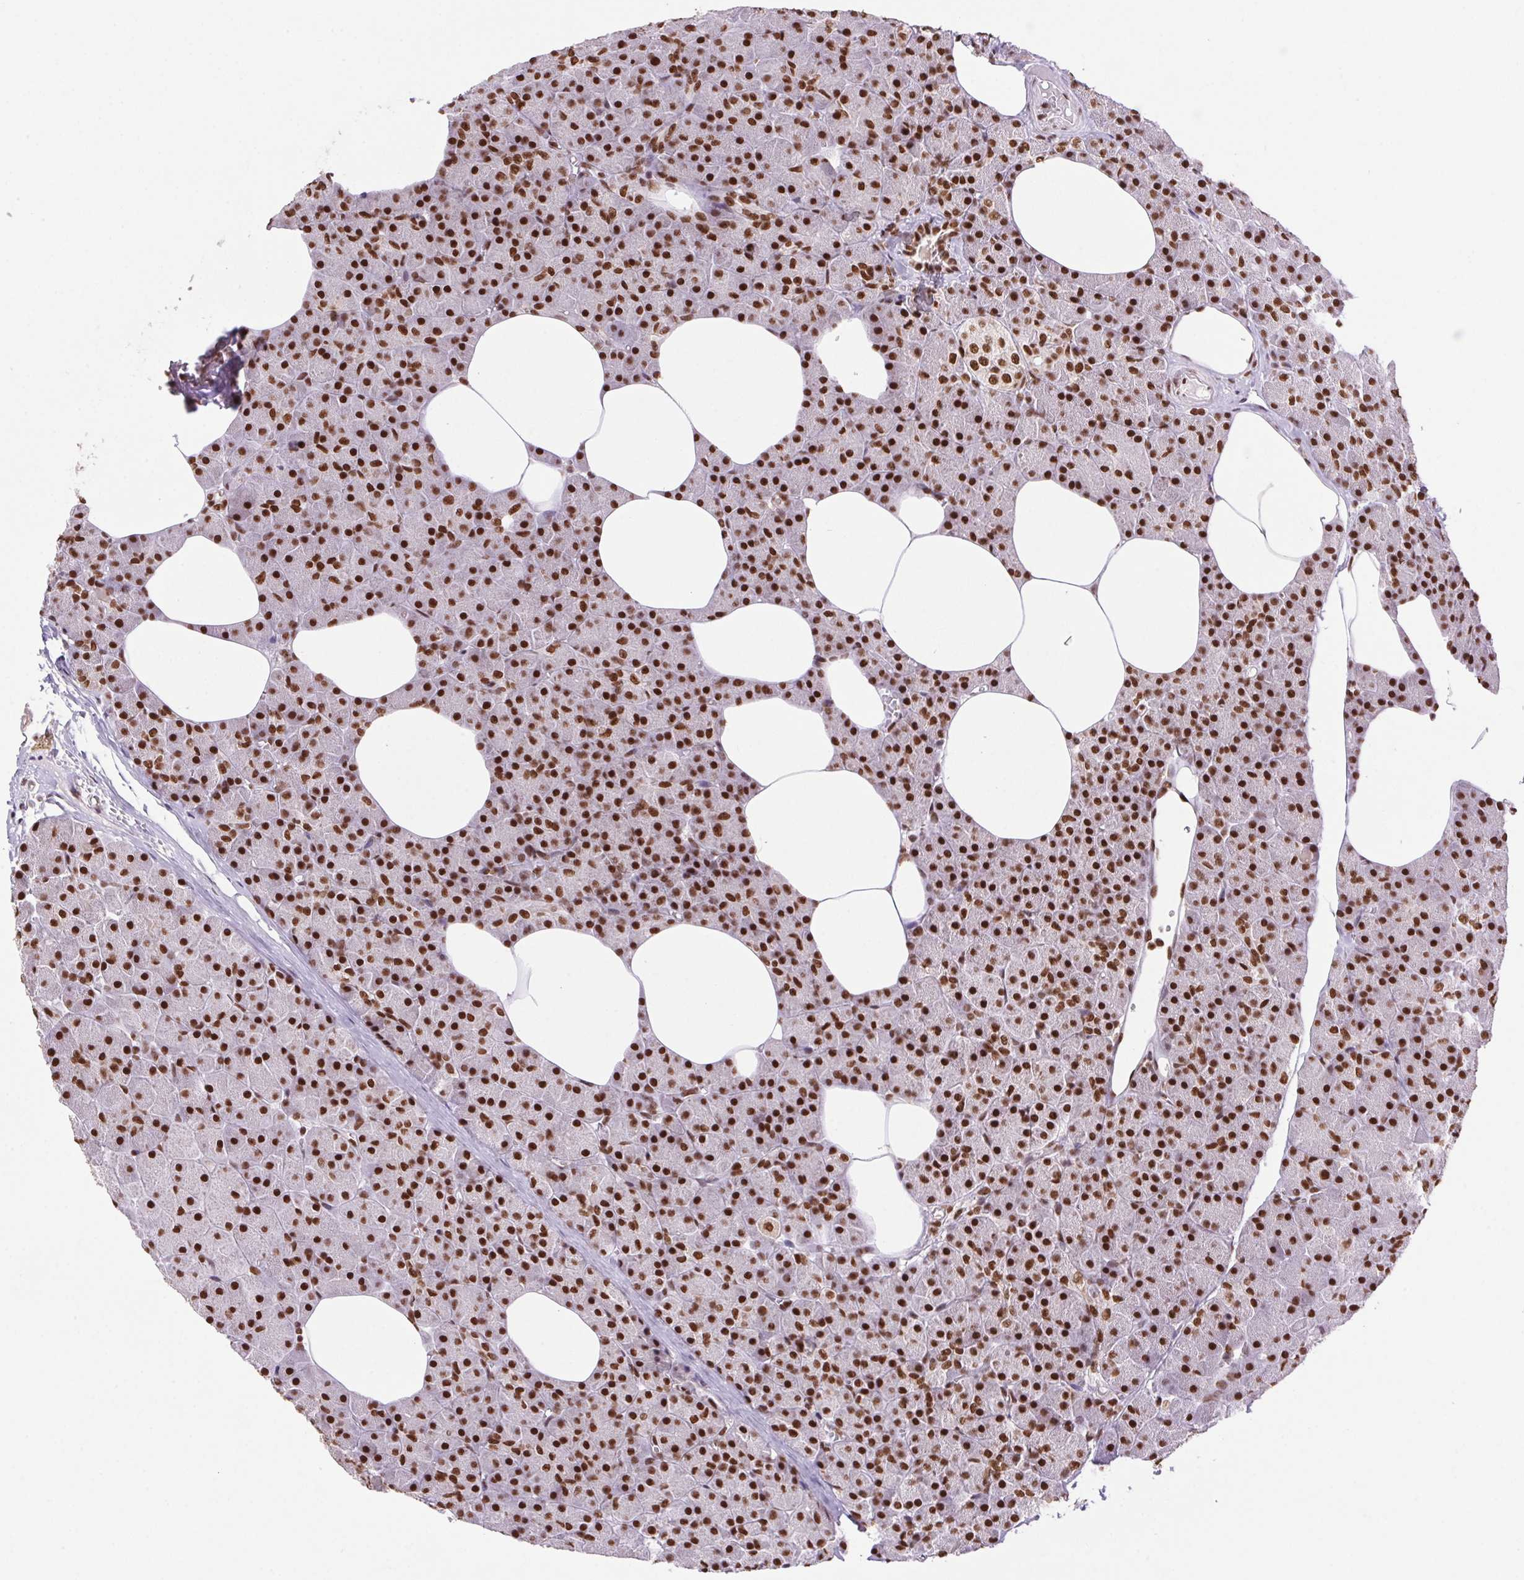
{"staining": {"intensity": "strong", "quantity": ">75%", "location": "nuclear"}, "tissue": "pancreas", "cell_type": "Exocrine glandular cells", "image_type": "normal", "snomed": [{"axis": "morphology", "description": "Normal tissue, NOS"}, {"axis": "topography", "description": "Pancreas"}], "caption": "Strong nuclear positivity for a protein is present in approximately >75% of exocrine glandular cells of benign pancreas using immunohistochemistry (IHC).", "gene": "ZNF207", "patient": {"sex": "female", "age": 45}}